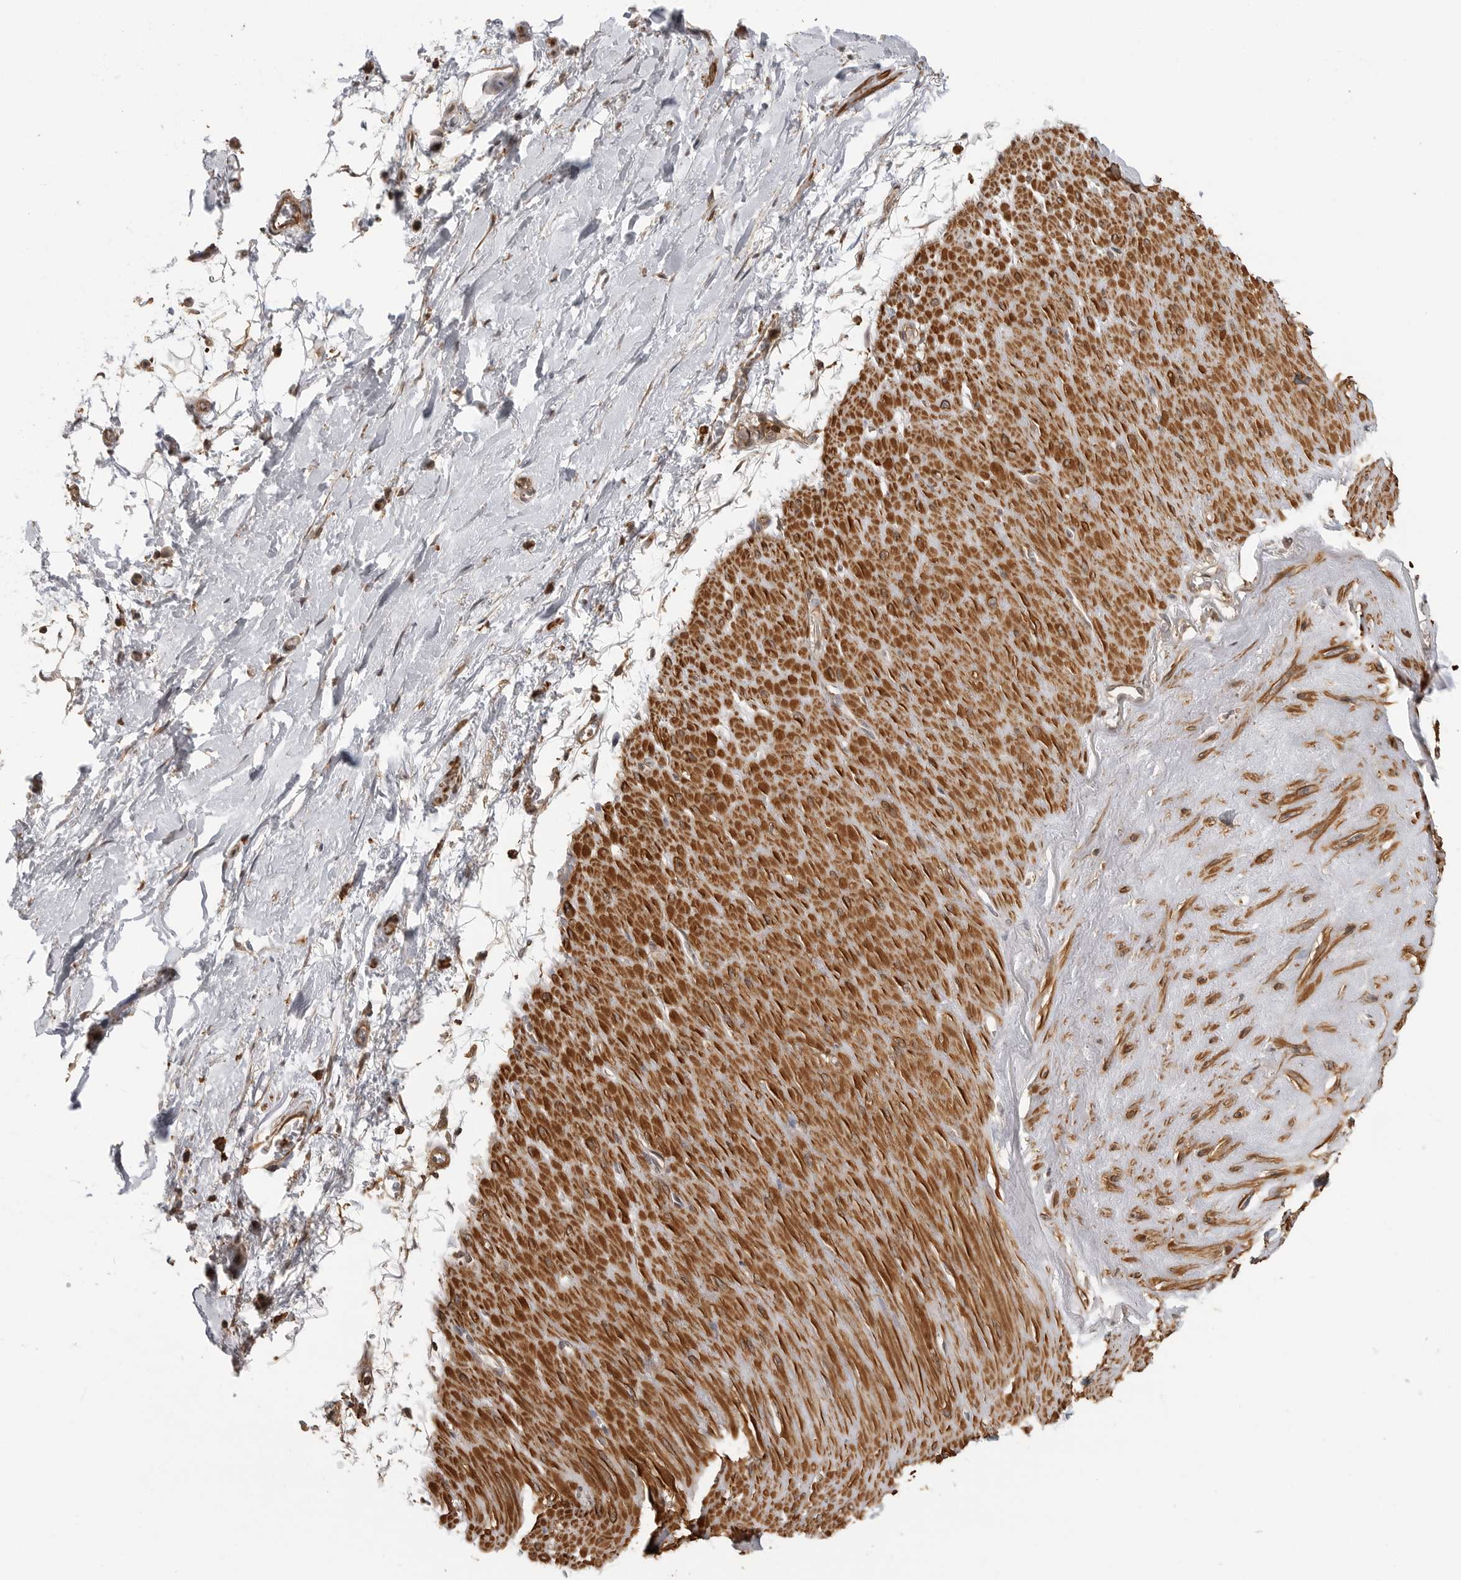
{"staining": {"intensity": "negative", "quantity": "none", "location": "none"}, "tissue": "adipose tissue", "cell_type": "Adipocytes", "image_type": "normal", "snomed": [{"axis": "morphology", "description": "Normal tissue, NOS"}, {"axis": "topography", "description": "Soft tissue"}], "caption": "An IHC image of normal adipose tissue is shown. There is no staining in adipocytes of adipose tissue. (Brightfield microscopy of DAB (3,3'-diaminobenzidine) immunohistochemistry (IHC) at high magnification).", "gene": "ERN1", "patient": {"sex": "male", "age": 72}}